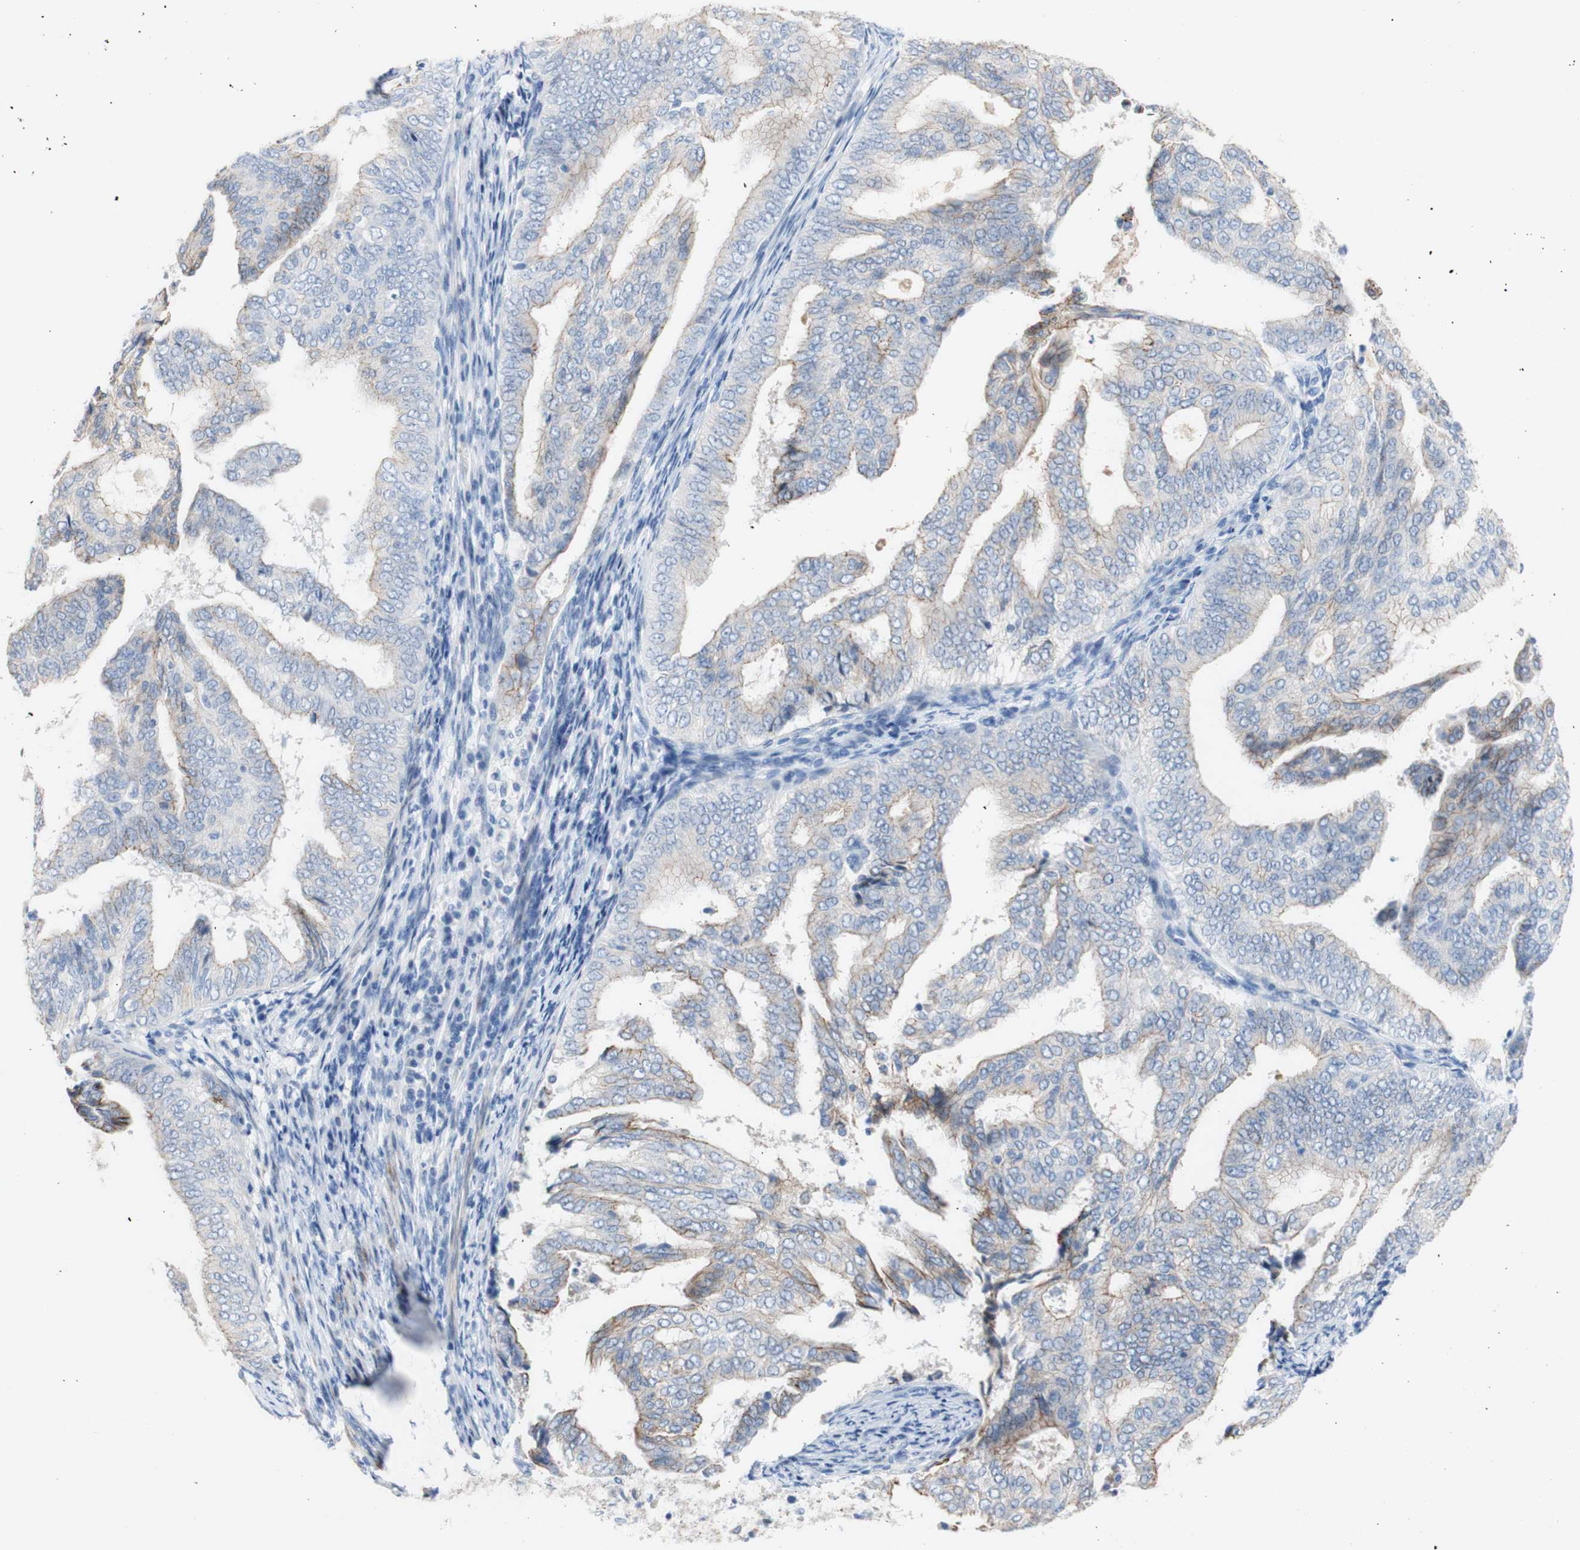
{"staining": {"intensity": "moderate", "quantity": "<25%", "location": "cytoplasmic/membranous"}, "tissue": "endometrial cancer", "cell_type": "Tumor cells", "image_type": "cancer", "snomed": [{"axis": "morphology", "description": "Adenocarcinoma, NOS"}, {"axis": "topography", "description": "Endometrium"}], "caption": "About <25% of tumor cells in human endometrial adenocarcinoma reveal moderate cytoplasmic/membranous protein positivity as visualized by brown immunohistochemical staining.", "gene": "DSC2", "patient": {"sex": "female", "age": 58}}